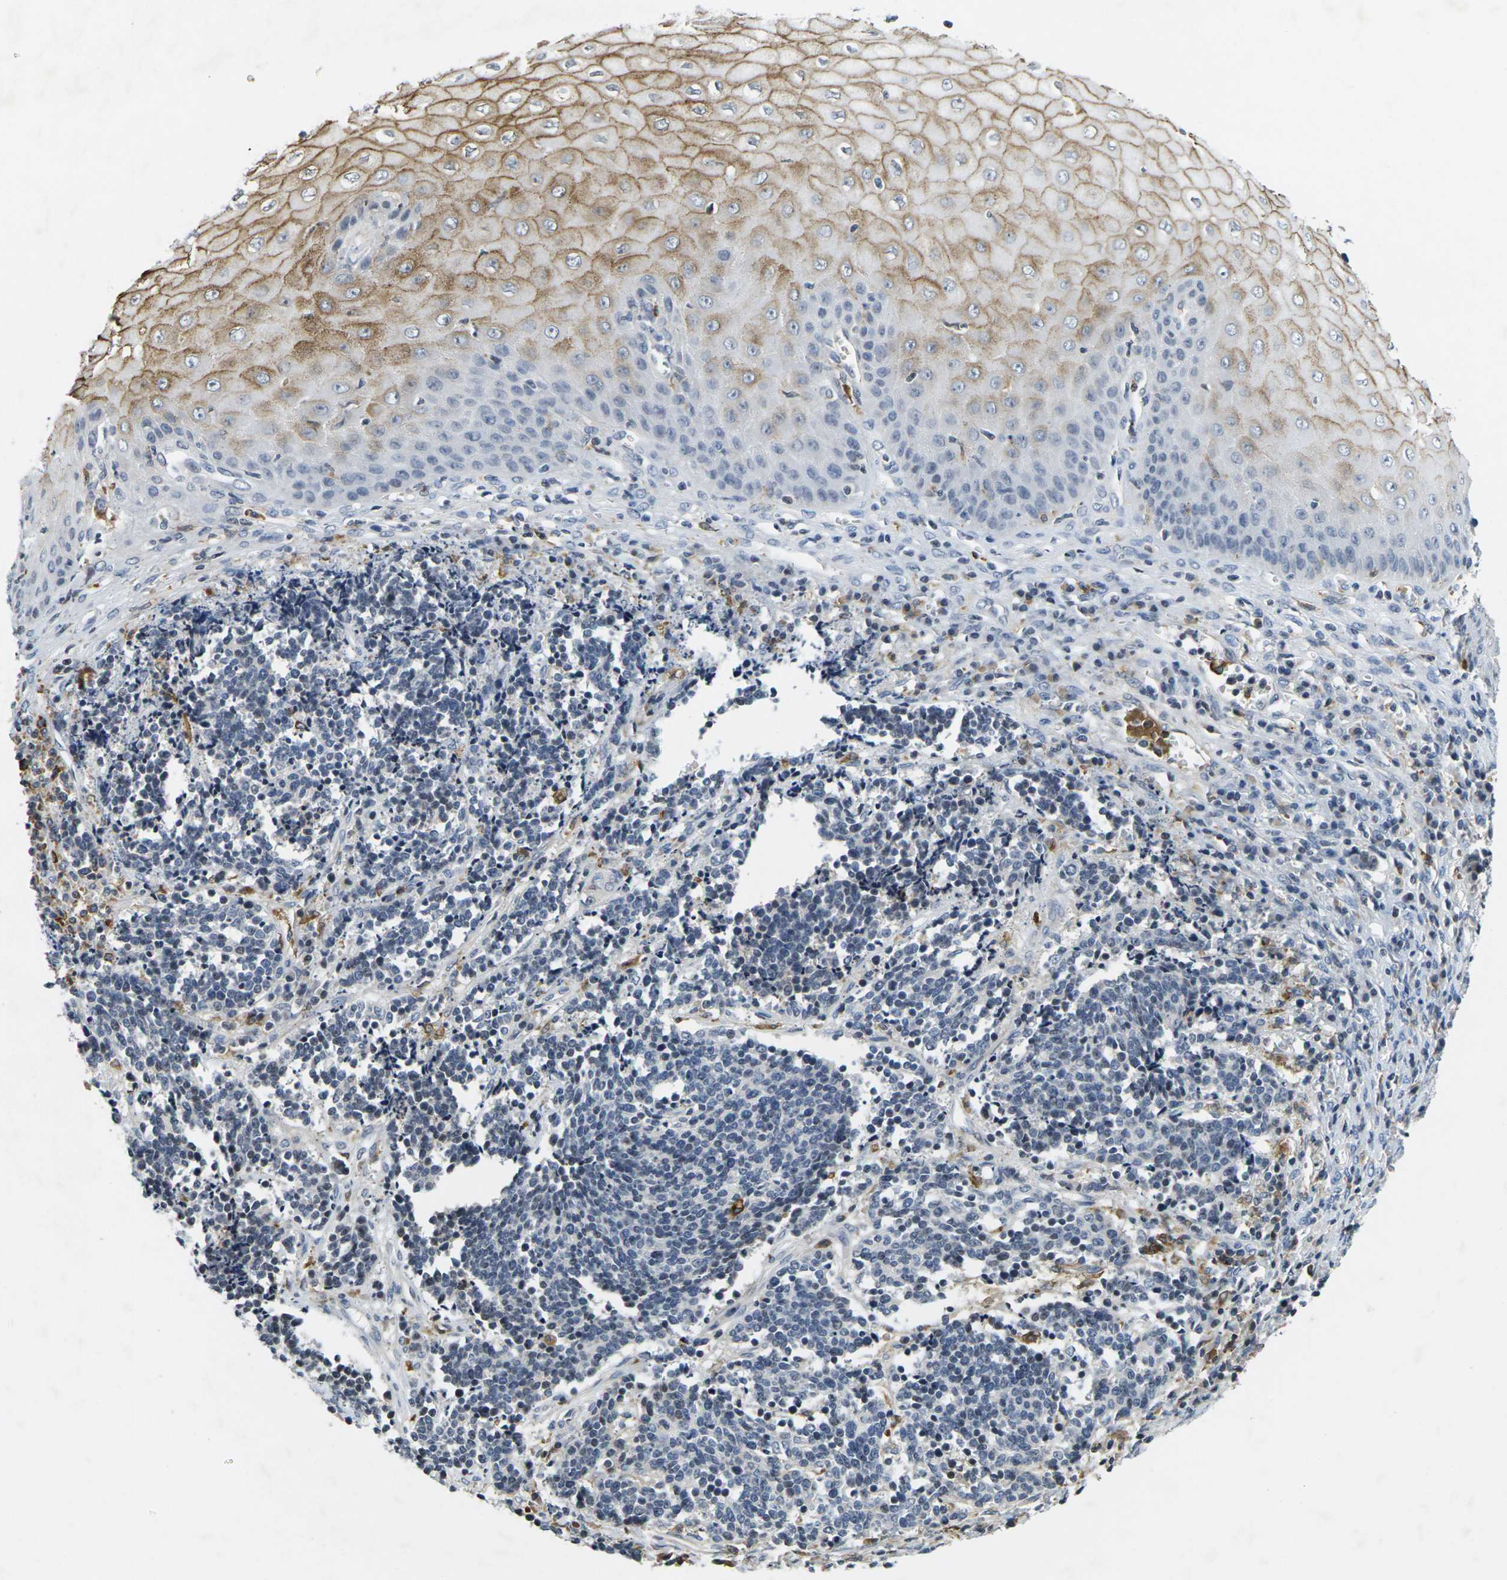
{"staining": {"intensity": "negative", "quantity": "none", "location": "none"}, "tissue": "cervical cancer", "cell_type": "Tumor cells", "image_type": "cancer", "snomed": [{"axis": "morphology", "description": "Squamous cell carcinoma, NOS"}, {"axis": "topography", "description": "Cervix"}], "caption": "DAB (3,3'-diaminobenzidine) immunohistochemical staining of cervical cancer (squamous cell carcinoma) displays no significant positivity in tumor cells. Brightfield microscopy of immunohistochemistry stained with DAB (brown) and hematoxylin (blue), captured at high magnification.", "gene": "C1QC", "patient": {"sex": "female", "age": 35}}